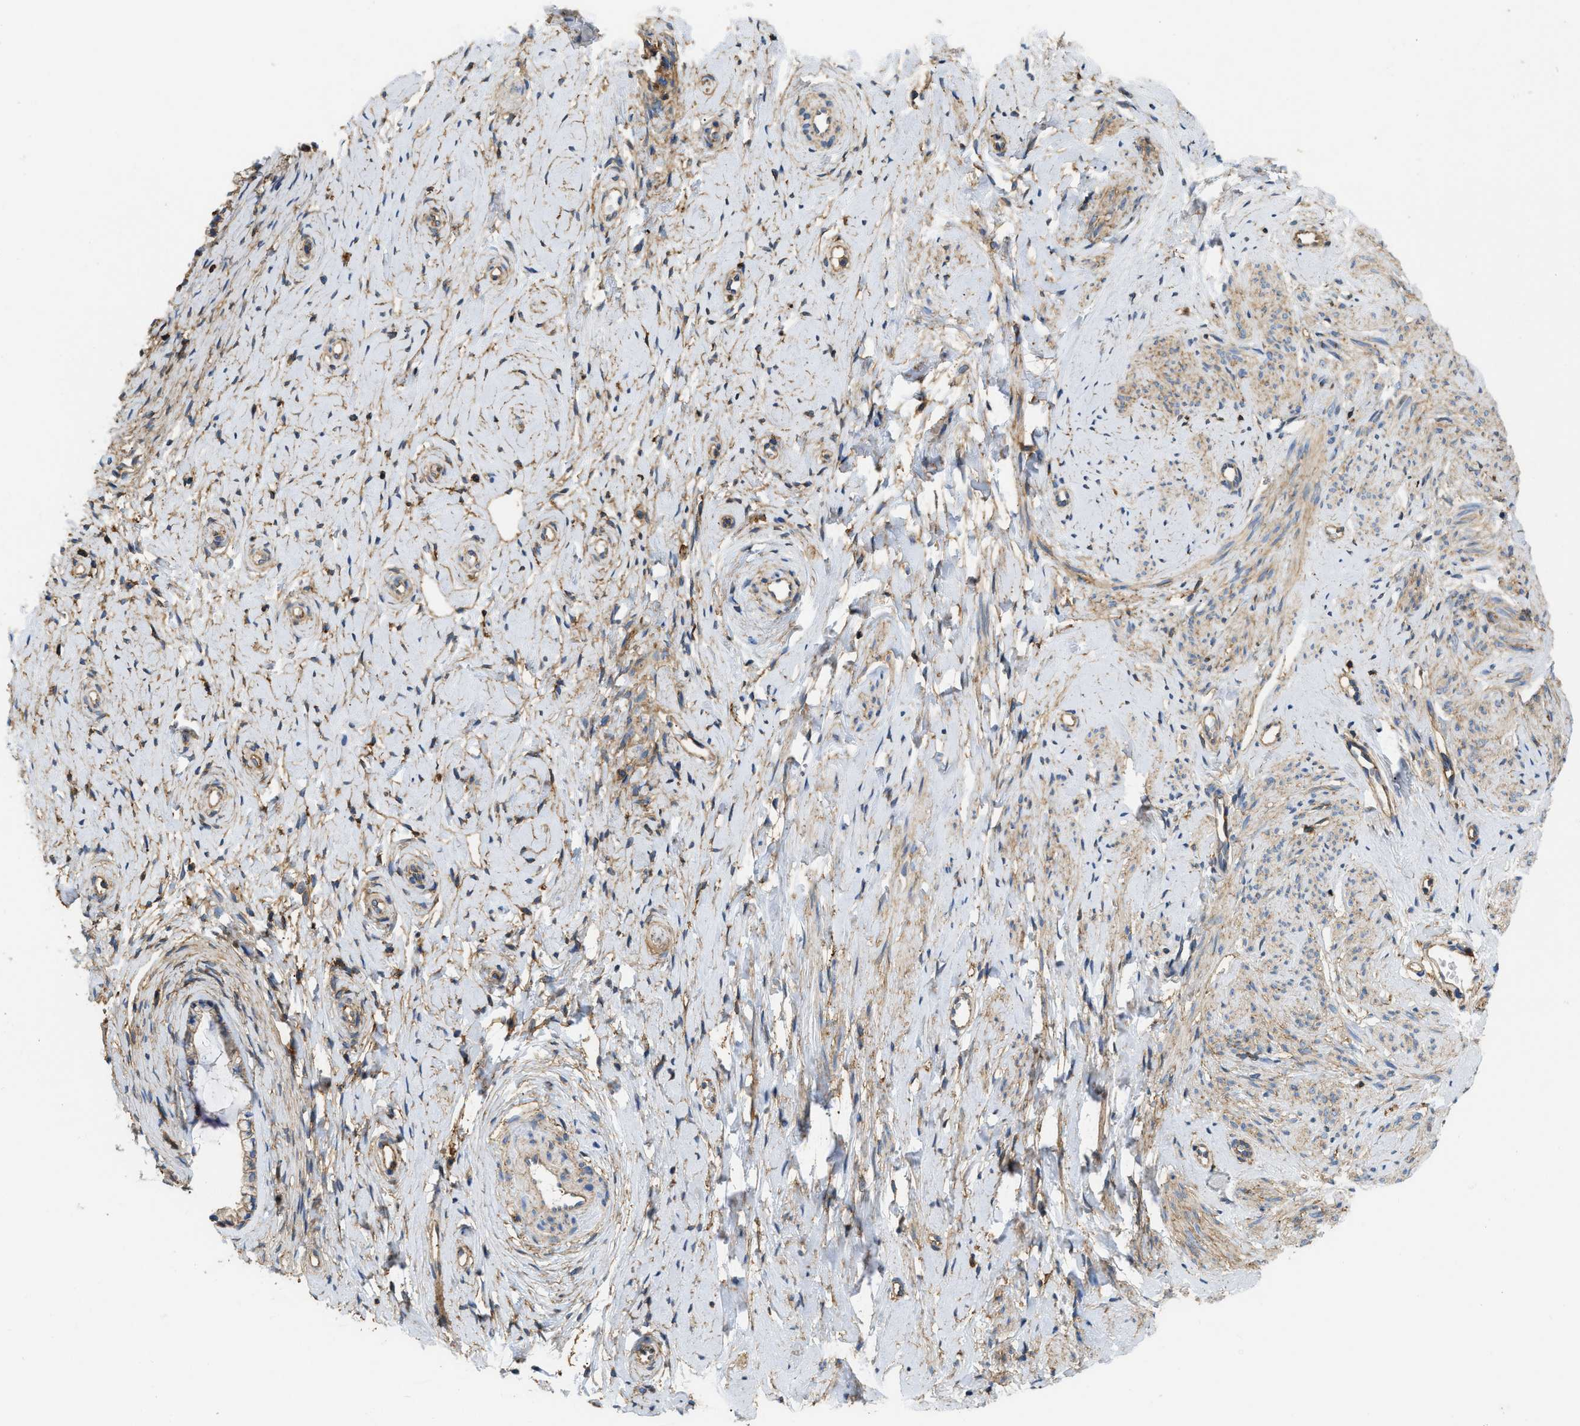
{"staining": {"intensity": "moderate", "quantity": ">75%", "location": "cytoplasmic/membranous"}, "tissue": "cervix", "cell_type": "Glandular cells", "image_type": "normal", "snomed": [{"axis": "morphology", "description": "Normal tissue, NOS"}, {"axis": "topography", "description": "Cervix"}], "caption": "Cervix stained with DAB (3,3'-diaminobenzidine) IHC shows medium levels of moderate cytoplasmic/membranous expression in approximately >75% of glandular cells. The protein of interest is stained brown, and the nuclei are stained in blue (DAB IHC with brightfield microscopy, high magnification).", "gene": "GNB4", "patient": {"sex": "female", "age": 72}}